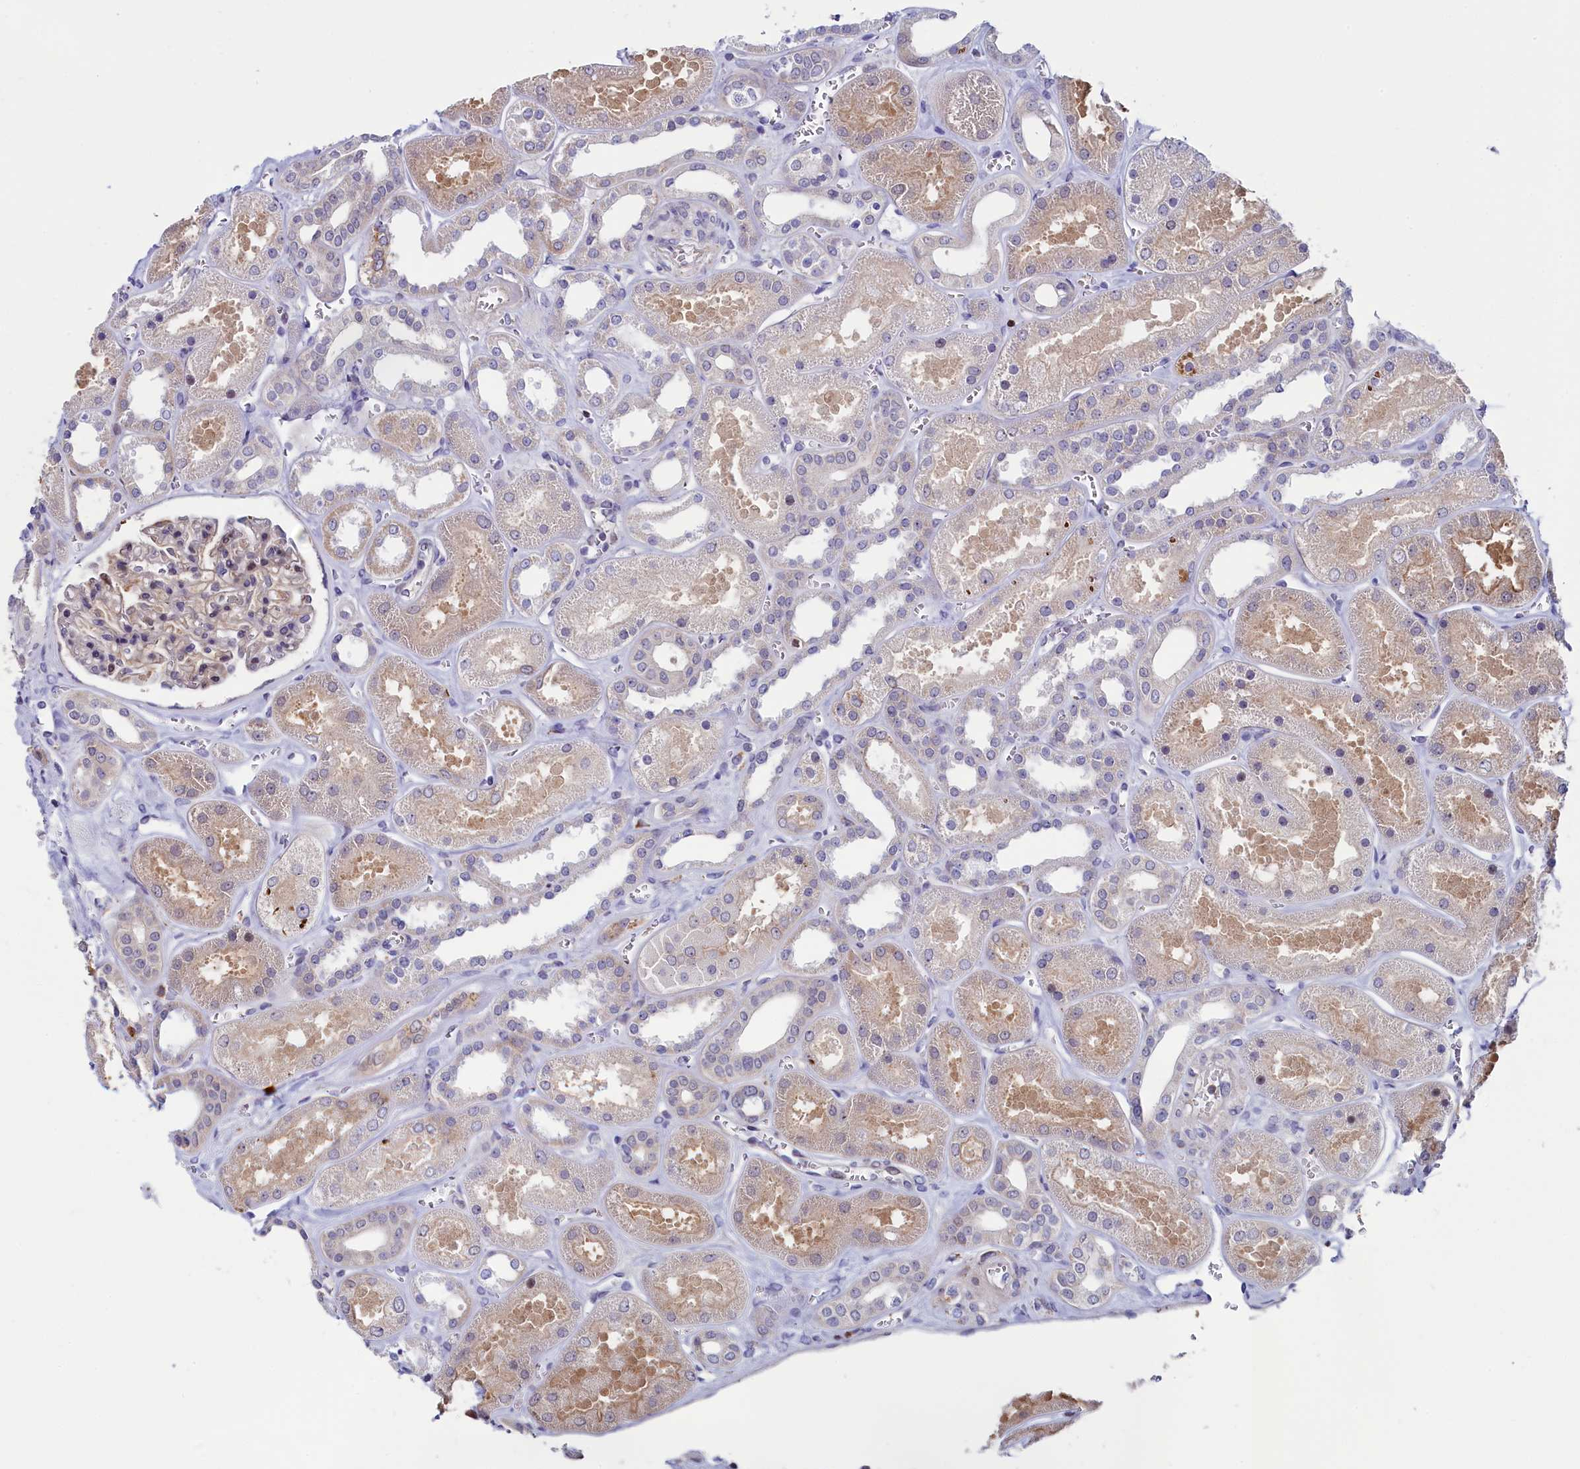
{"staining": {"intensity": "moderate", "quantity": "25%-75%", "location": "nuclear"}, "tissue": "kidney", "cell_type": "Cells in glomeruli", "image_type": "normal", "snomed": [{"axis": "morphology", "description": "Normal tissue, NOS"}, {"axis": "morphology", "description": "Adenocarcinoma, NOS"}, {"axis": "topography", "description": "Kidney"}], "caption": "The photomicrograph demonstrates immunohistochemical staining of unremarkable kidney. There is moderate nuclear positivity is seen in approximately 25%-75% of cells in glomeruli. The staining was performed using DAB (3,3'-diaminobenzidine) to visualize the protein expression in brown, while the nuclei were stained in blue with hematoxylin (Magnification: 20x).", "gene": "CIAPIN1", "patient": {"sex": "female", "age": 68}}